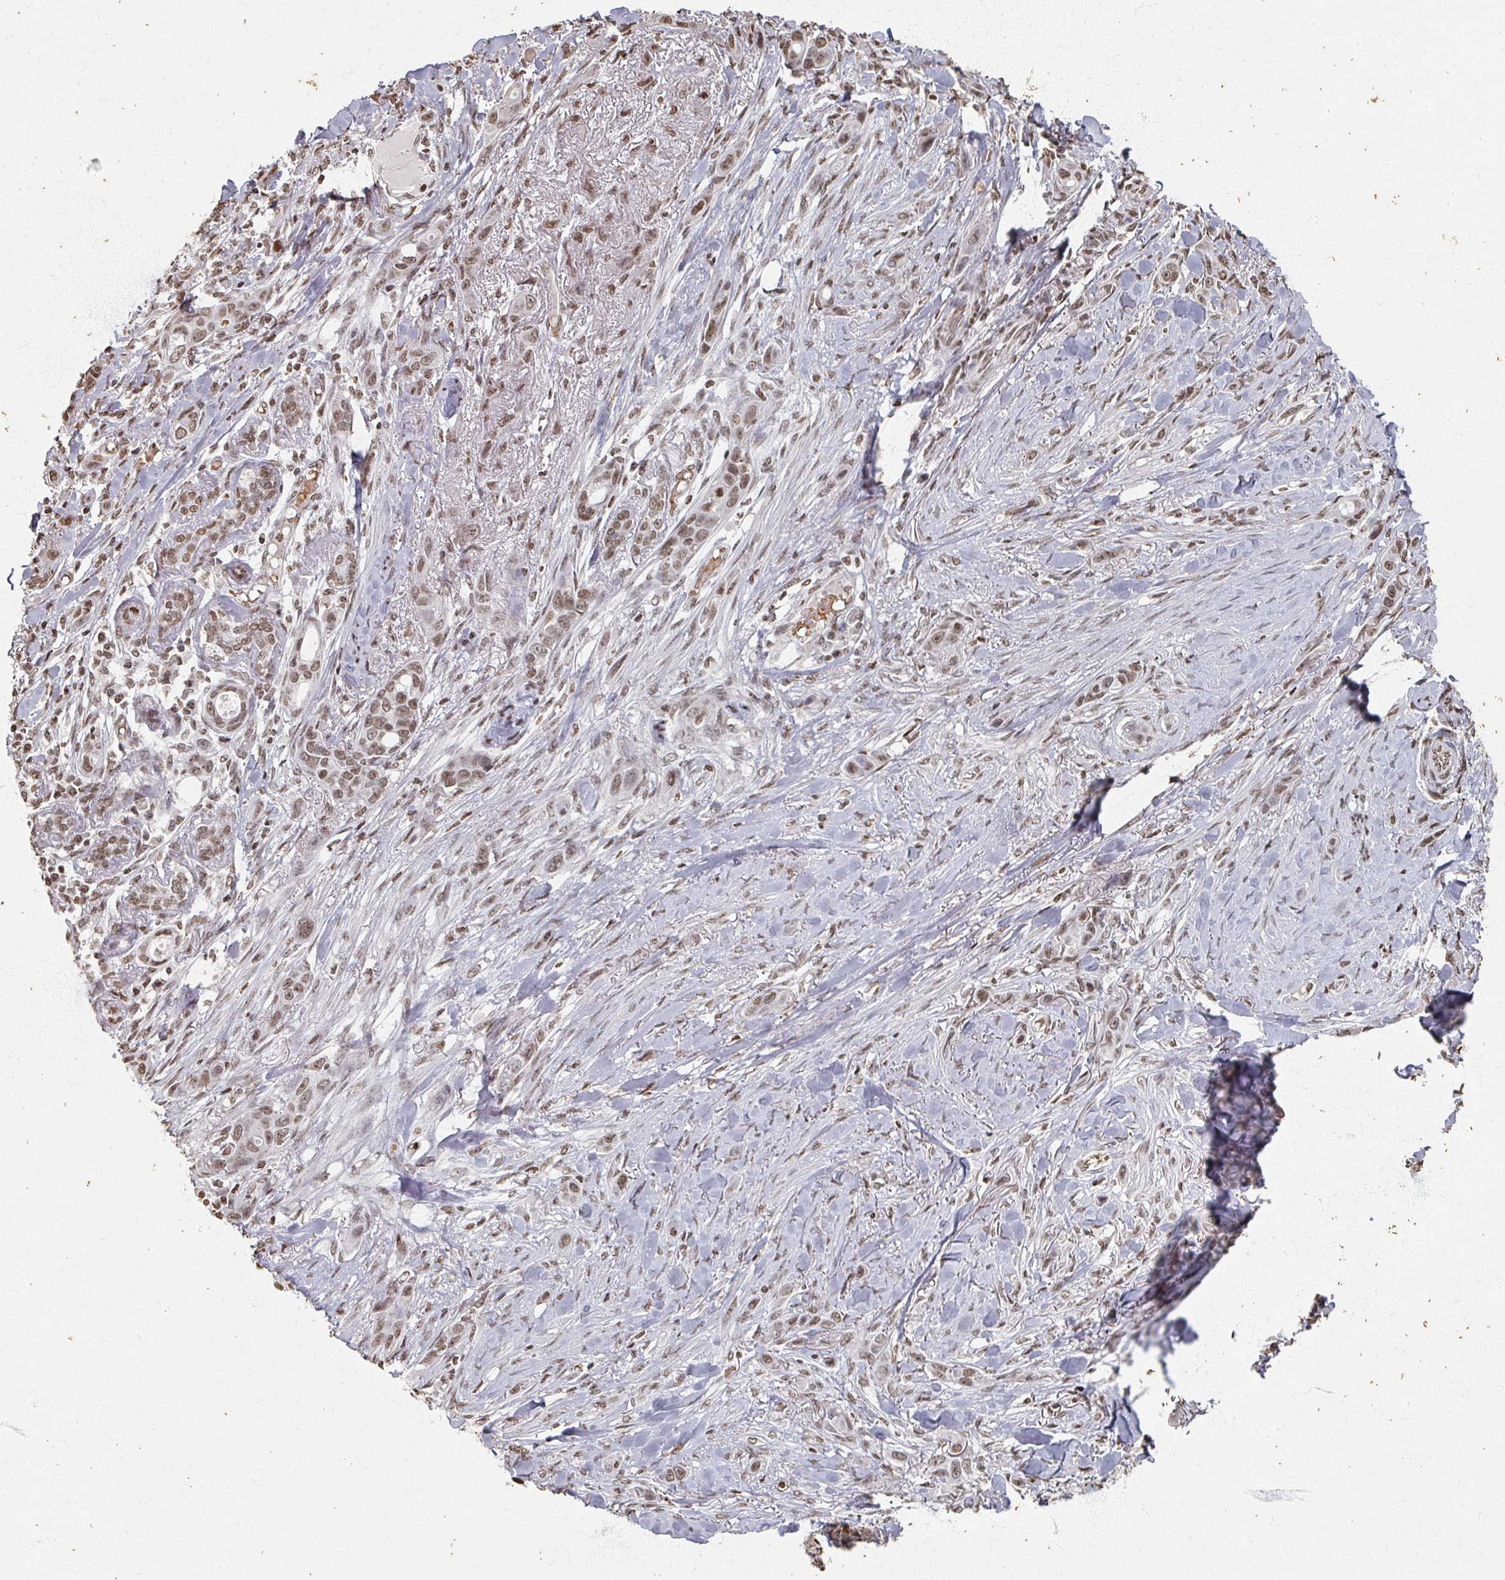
{"staining": {"intensity": "moderate", "quantity": ">75%", "location": "nuclear"}, "tissue": "skin cancer", "cell_type": "Tumor cells", "image_type": "cancer", "snomed": [{"axis": "morphology", "description": "Squamous cell carcinoma, NOS"}, {"axis": "topography", "description": "Skin"}], "caption": "A high-resolution photomicrograph shows immunohistochemistry (IHC) staining of squamous cell carcinoma (skin), which demonstrates moderate nuclear positivity in about >75% of tumor cells.", "gene": "DCUN1D5", "patient": {"sex": "female", "age": 69}}